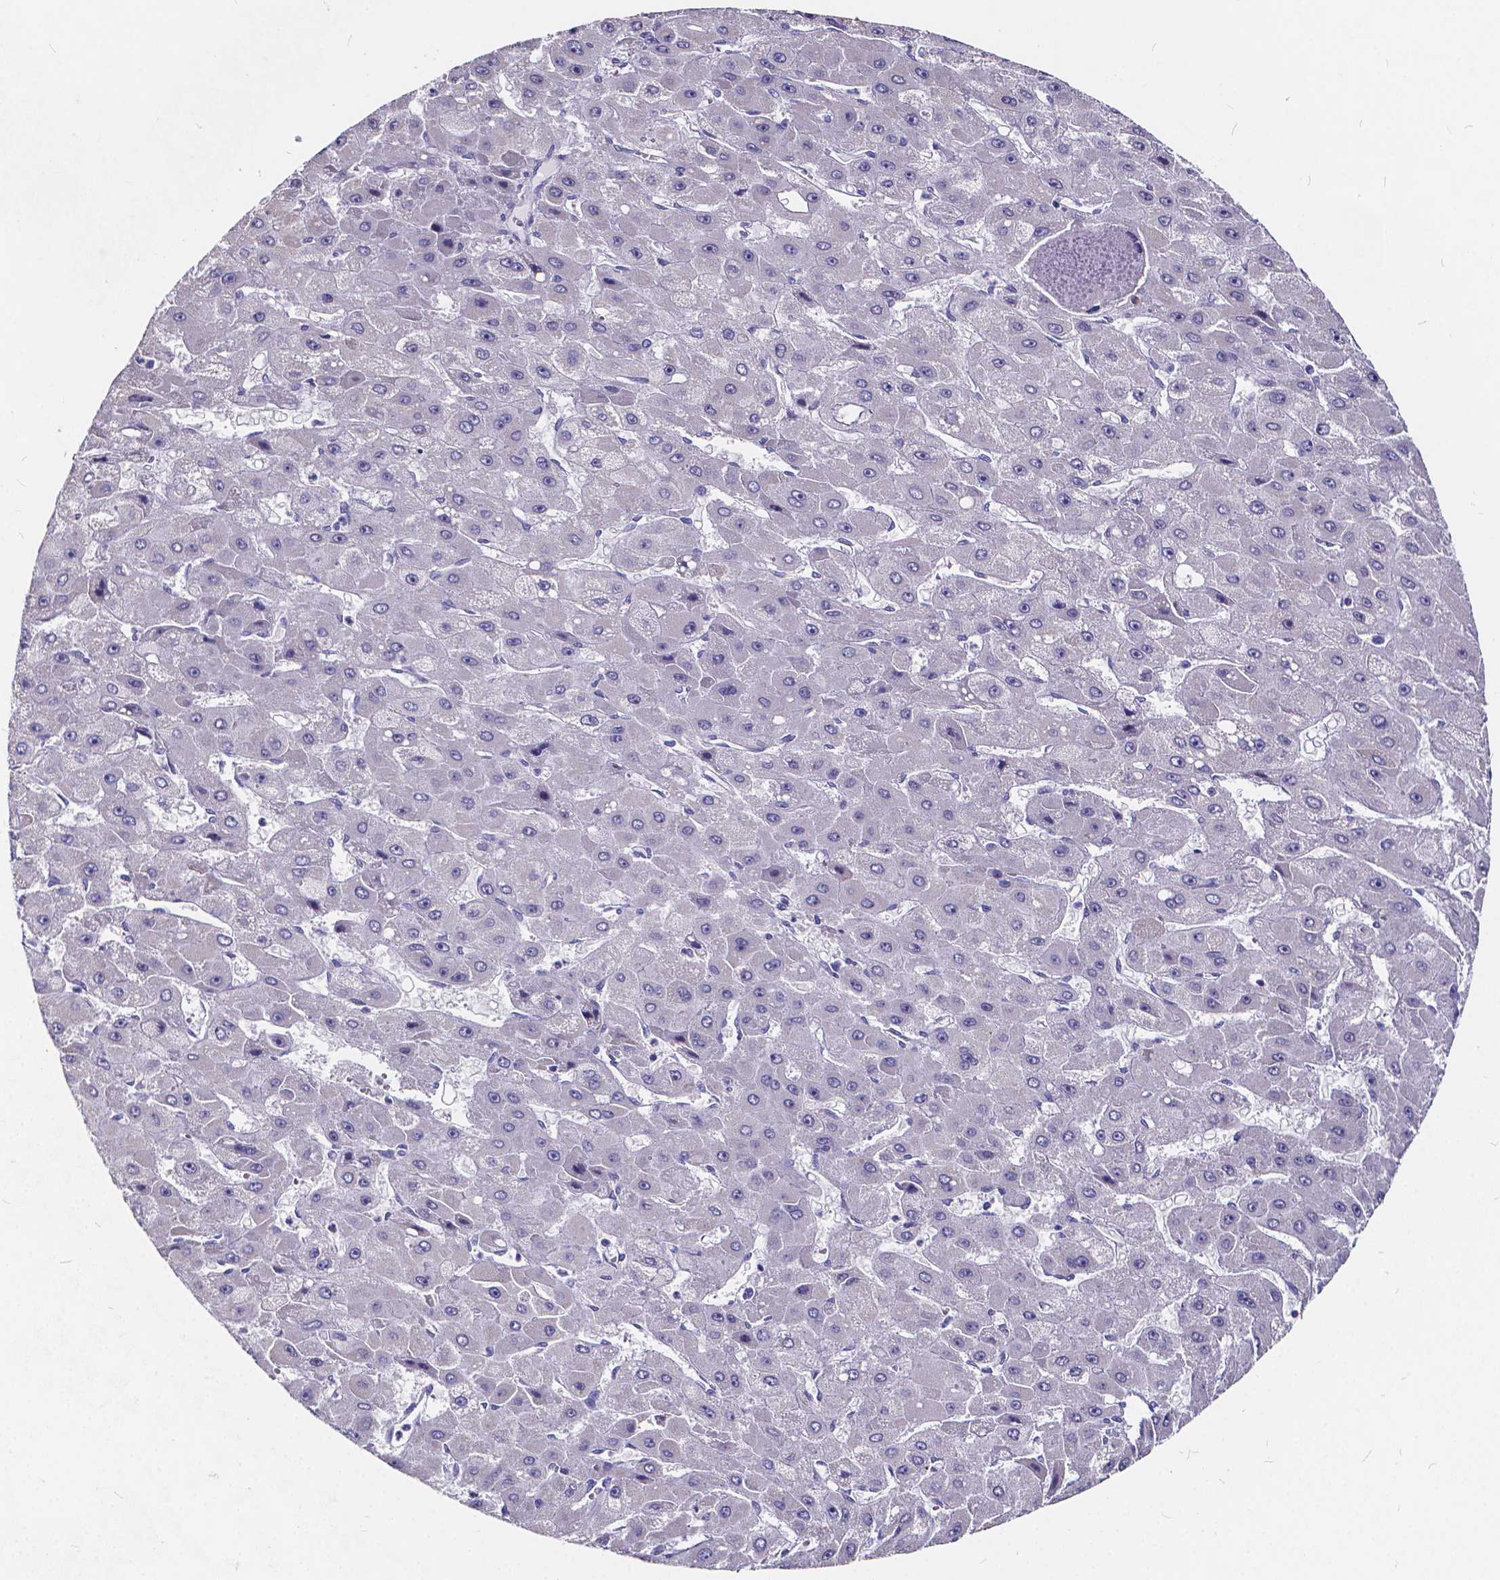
{"staining": {"intensity": "negative", "quantity": "none", "location": "none"}, "tissue": "liver cancer", "cell_type": "Tumor cells", "image_type": "cancer", "snomed": [{"axis": "morphology", "description": "Carcinoma, Hepatocellular, NOS"}, {"axis": "topography", "description": "Liver"}], "caption": "IHC micrograph of human liver cancer (hepatocellular carcinoma) stained for a protein (brown), which displays no expression in tumor cells.", "gene": "SPEF2", "patient": {"sex": "female", "age": 25}}